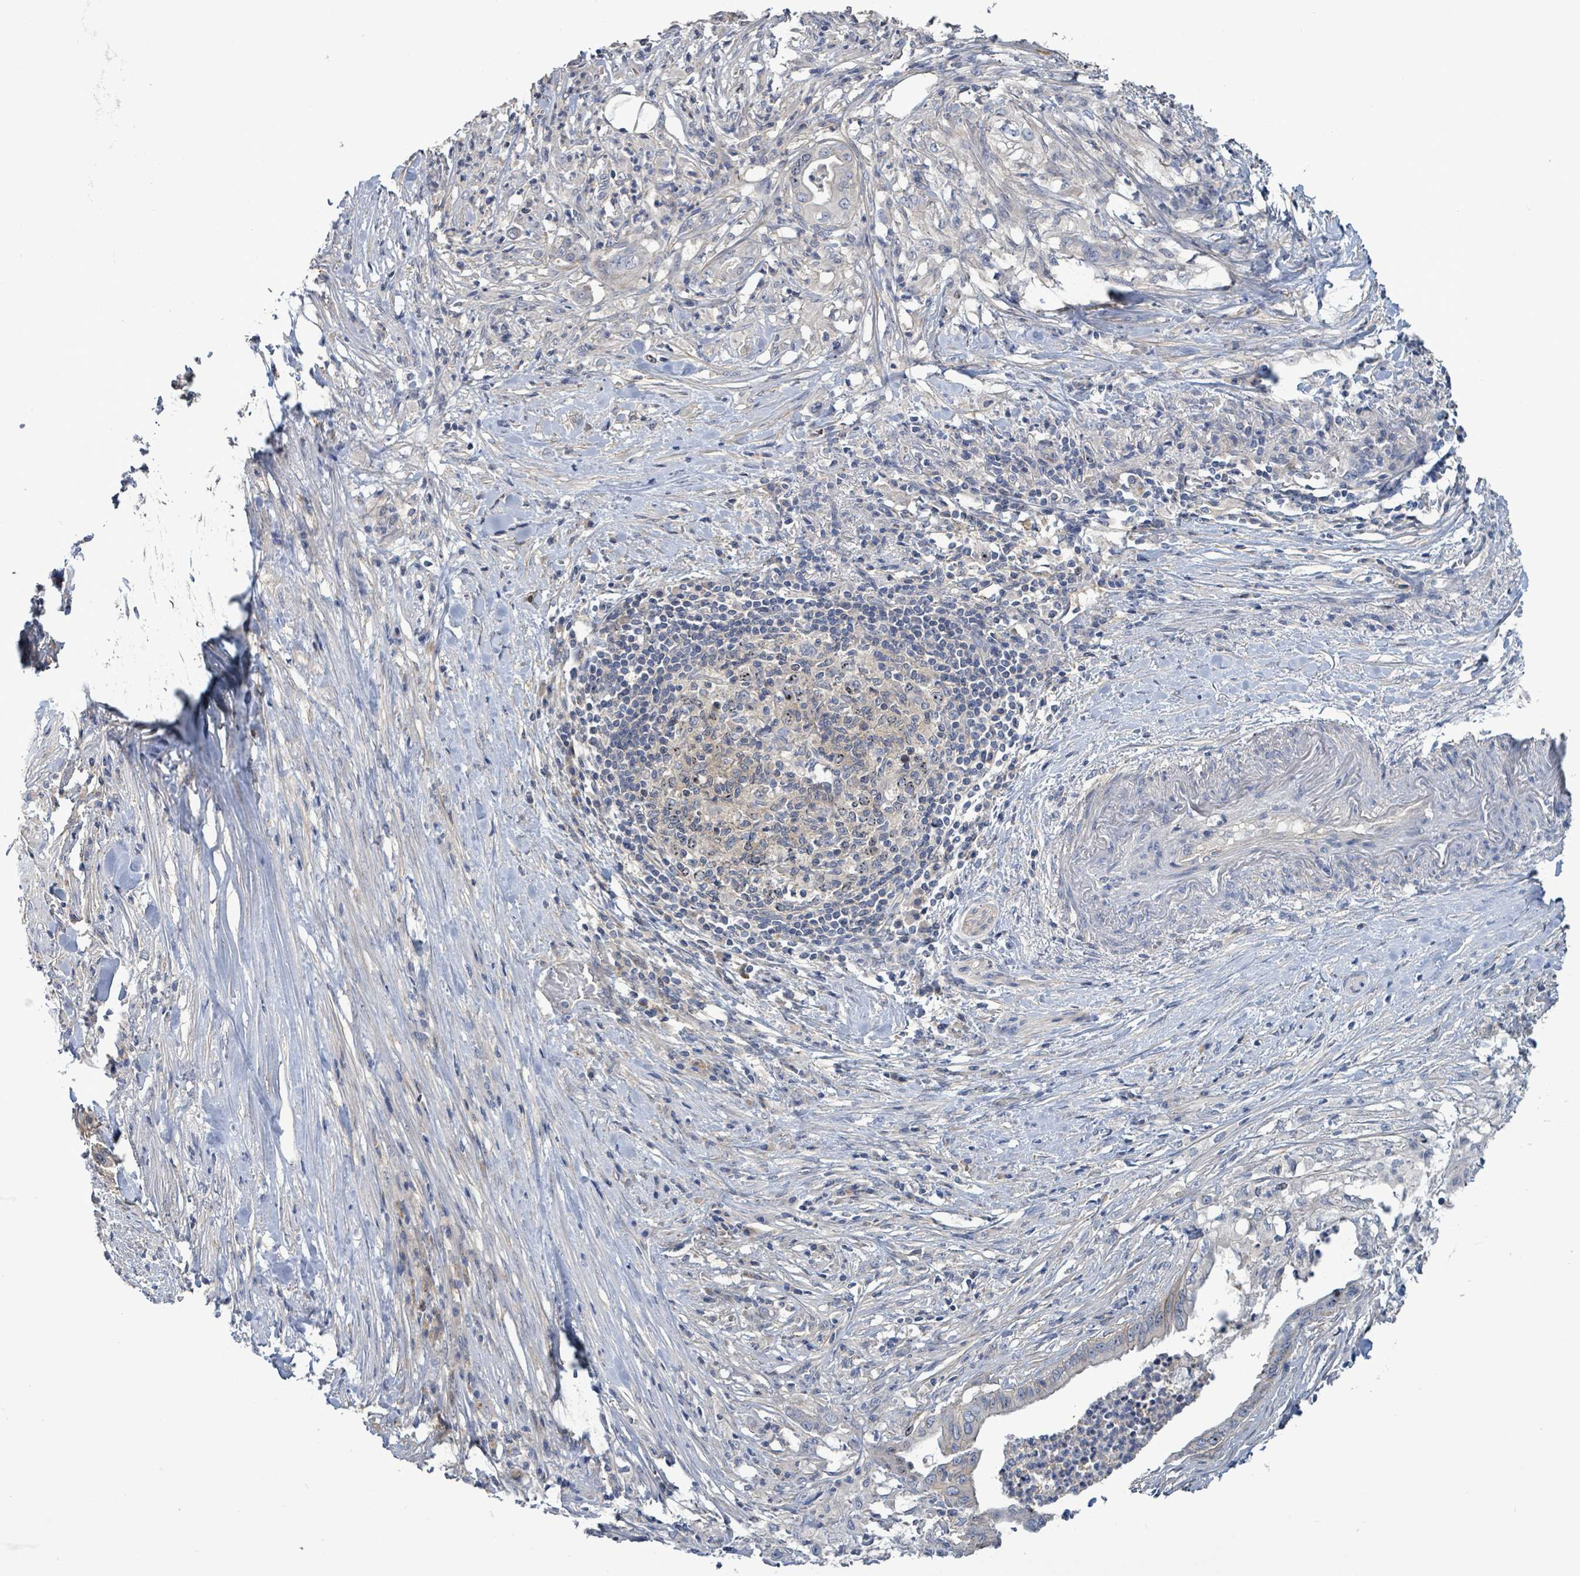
{"staining": {"intensity": "negative", "quantity": "none", "location": "none"}, "tissue": "pancreatic cancer", "cell_type": "Tumor cells", "image_type": "cancer", "snomed": [{"axis": "morphology", "description": "Adenocarcinoma, NOS"}, {"axis": "topography", "description": "Pancreas"}], "caption": "An immunohistochemistry micrograph of pancreatic cancer is shown. There is no staining in tumor cells of pancreatic cancer. The staining is performed using DAB brown chromogen with nuclei counter-stained in using hematoxylin.", "gene": "KRAS", "patient": {"sex": "male", "age": 58}}